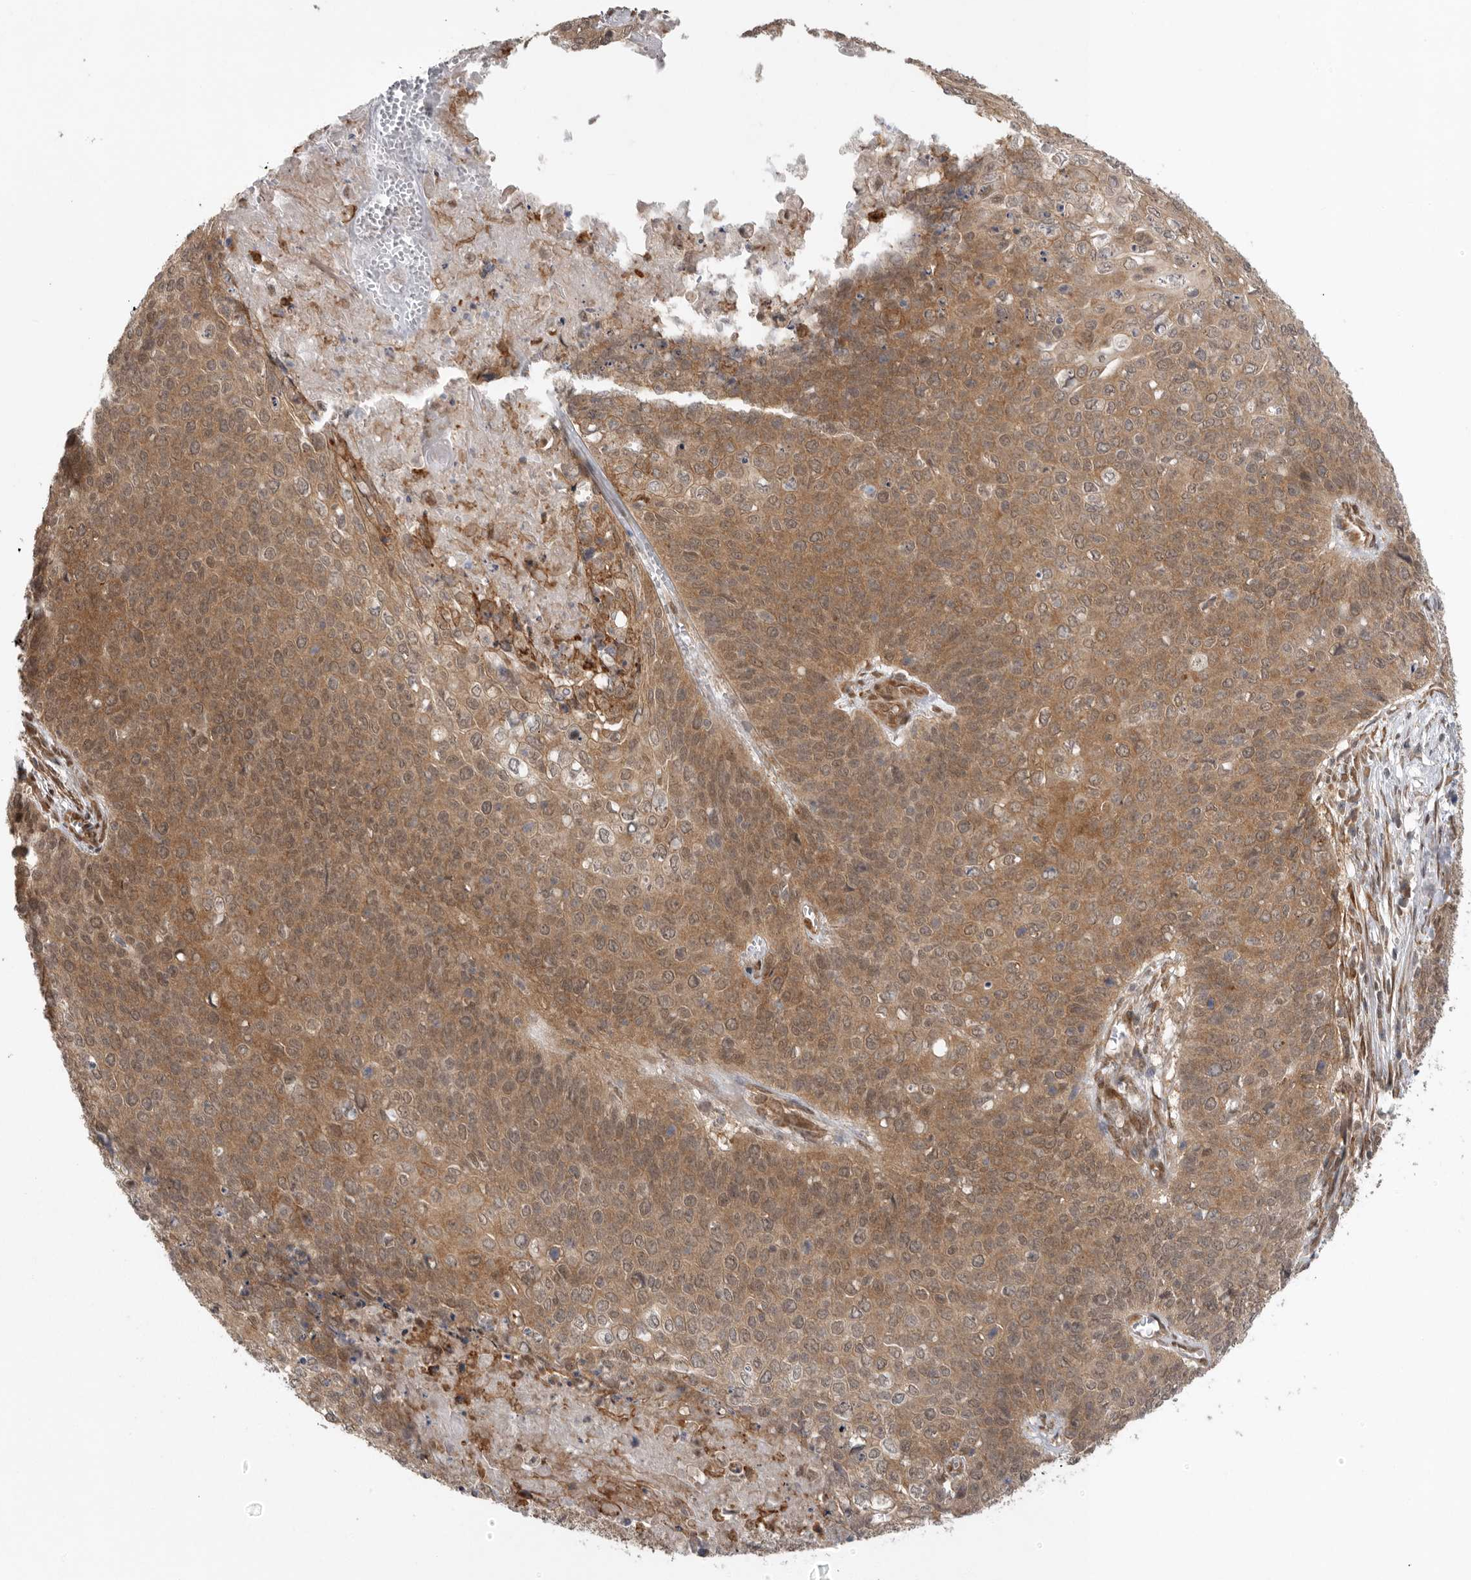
{"staining": {"intensity": "moderate", "quantity": ">75%", "location": "cytoplasmic/membranous"}, "tissue": "cervical cancer", "cell_type": "Tumor cells", "image_type": "cancer", "snomed": [{"axis": "morphology", "description": "Squamous cell carcinoma, NOS"}, {"axis": "topography", "description": "Cervix"}], "caption": "Immunohistochemistry (IHC) staining of cervical squamous cell carcinoma, which displays medium levels of moderate cytoplasmic/membranous expression in about >75% of tumor cells indicating moderate cytoplasmic/membranous protein expression. The staining was performed using DAB (3,3'-diaminobenzidine) (brown) for protein detection and nuclei were counterstained in hematoxylin (blue).", "gene": "VPS50", "patient": {"sex": "female", "age": 39}}